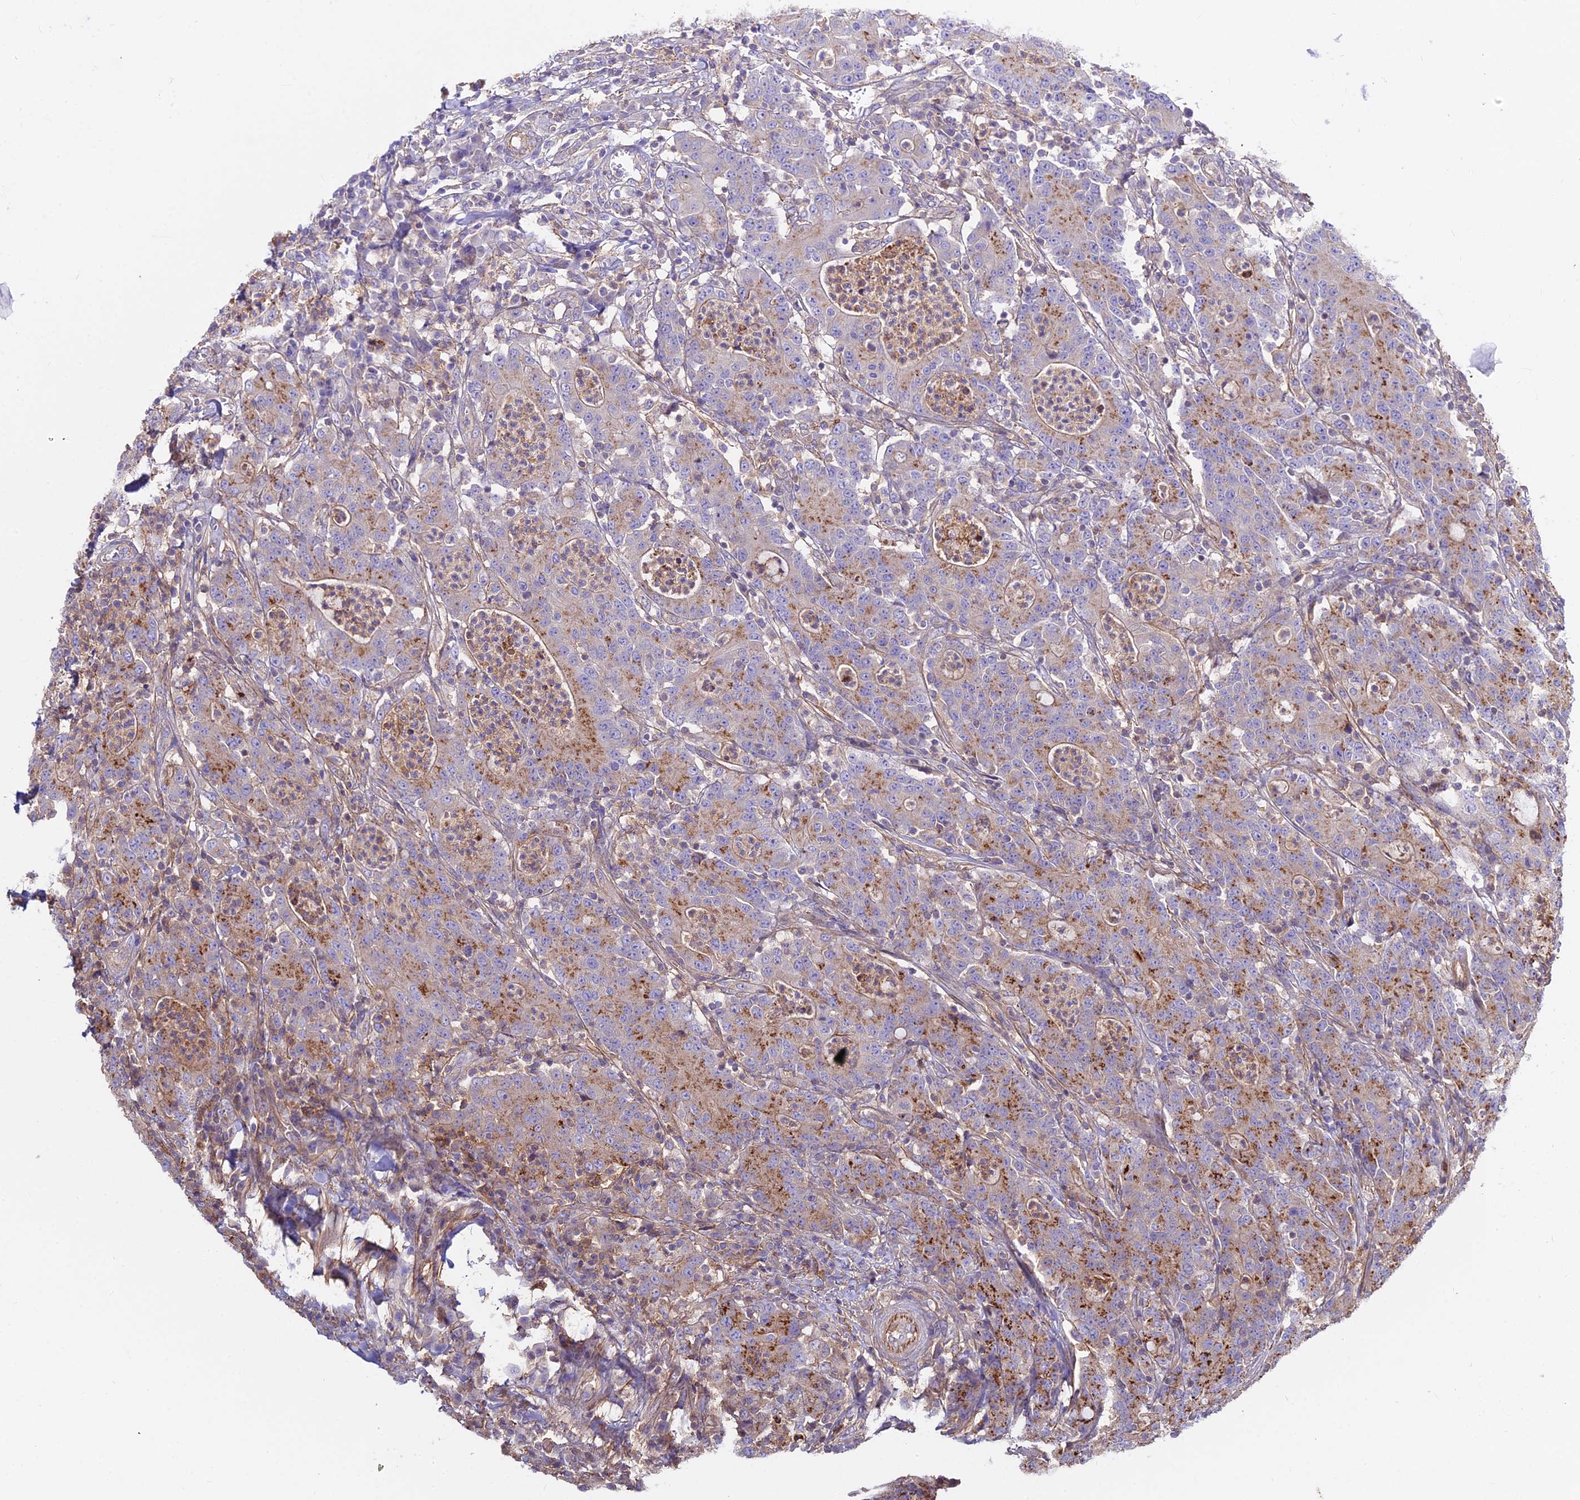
{"staining": {"intensity": "moderate", "quantity": "25%-75%", "location": "cytoplasmic/membranous"}, "tissue": "colorectal cancer", "cell_type": "Tumor cells", "image_type": "cancer", "snomed": [{"axis": "morphology", "description": "Adenocarcinoma, NOS"}, {"axis": "topography", "description": "Colon"}], "caption": "The photomicrograph demonstrates immunohistochemical staining of colorectal cancer (adenocarcinoma). There is moderate cytoplasmic/membranous staining is seen in approximately 25%-75% of tumor cells.", "gene": "GLYAT", "patient": {"sex": "male", "age": 83}}